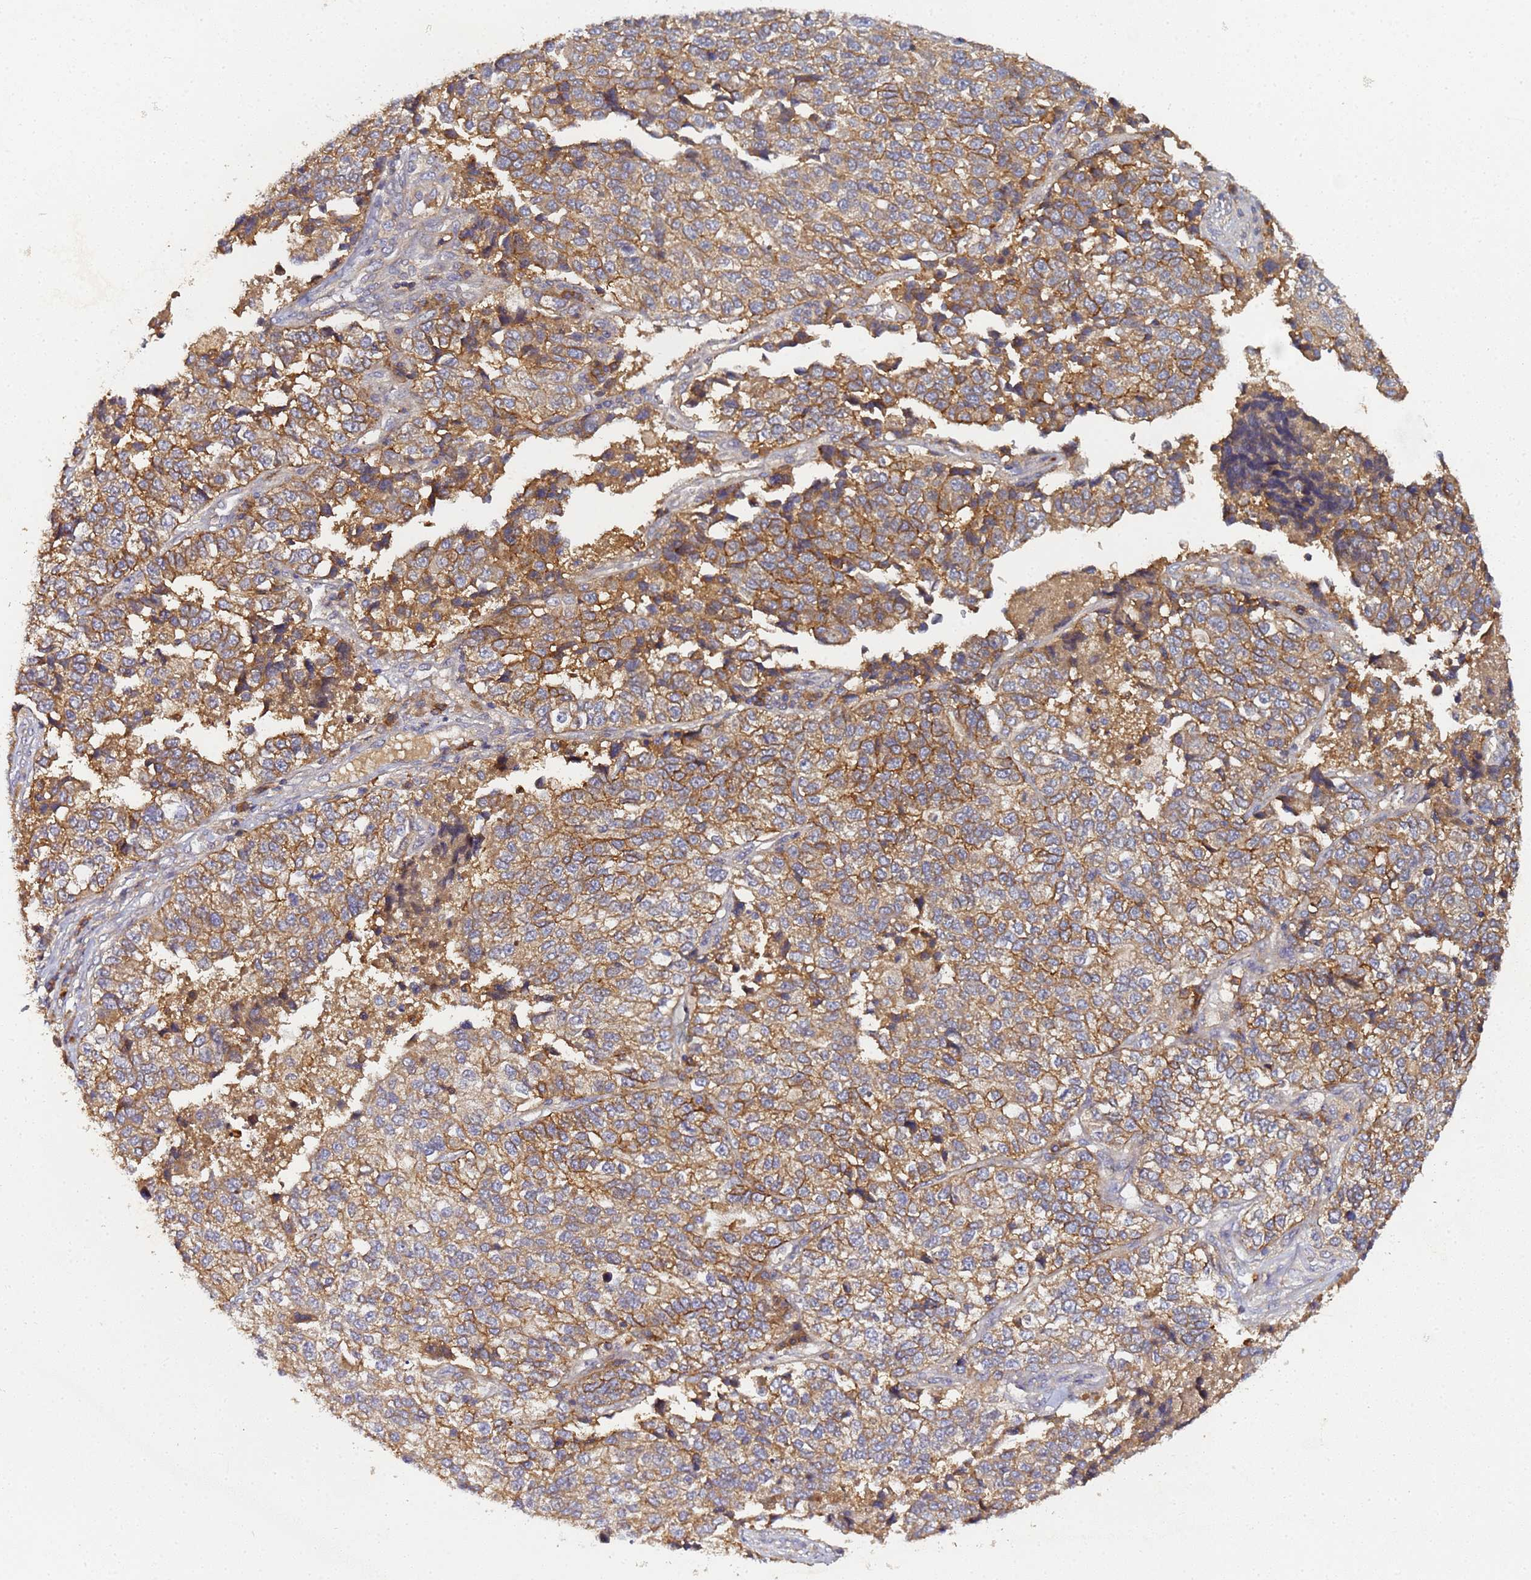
{"staining": {"intensity": "moderate", "quantity": ">75%", "location": "cytoplasmic/membranous"}, "tissue": "lung cancer", "cell_type": "Tumor cells", "image_type": "cancer", "snomed": [{"axis": "morphology", "description": "Adenocarcinoma, NOS"}, {"axis": "topography", "description": "Lung"}], "caption": "Lung cancer (adenocarcinoma) stained for a protein reveals moderate cytoplasmic/membranous positivity in tumor cells.", "gene": "LRRC69", "patient": {"sex": "male", "age": 49}}